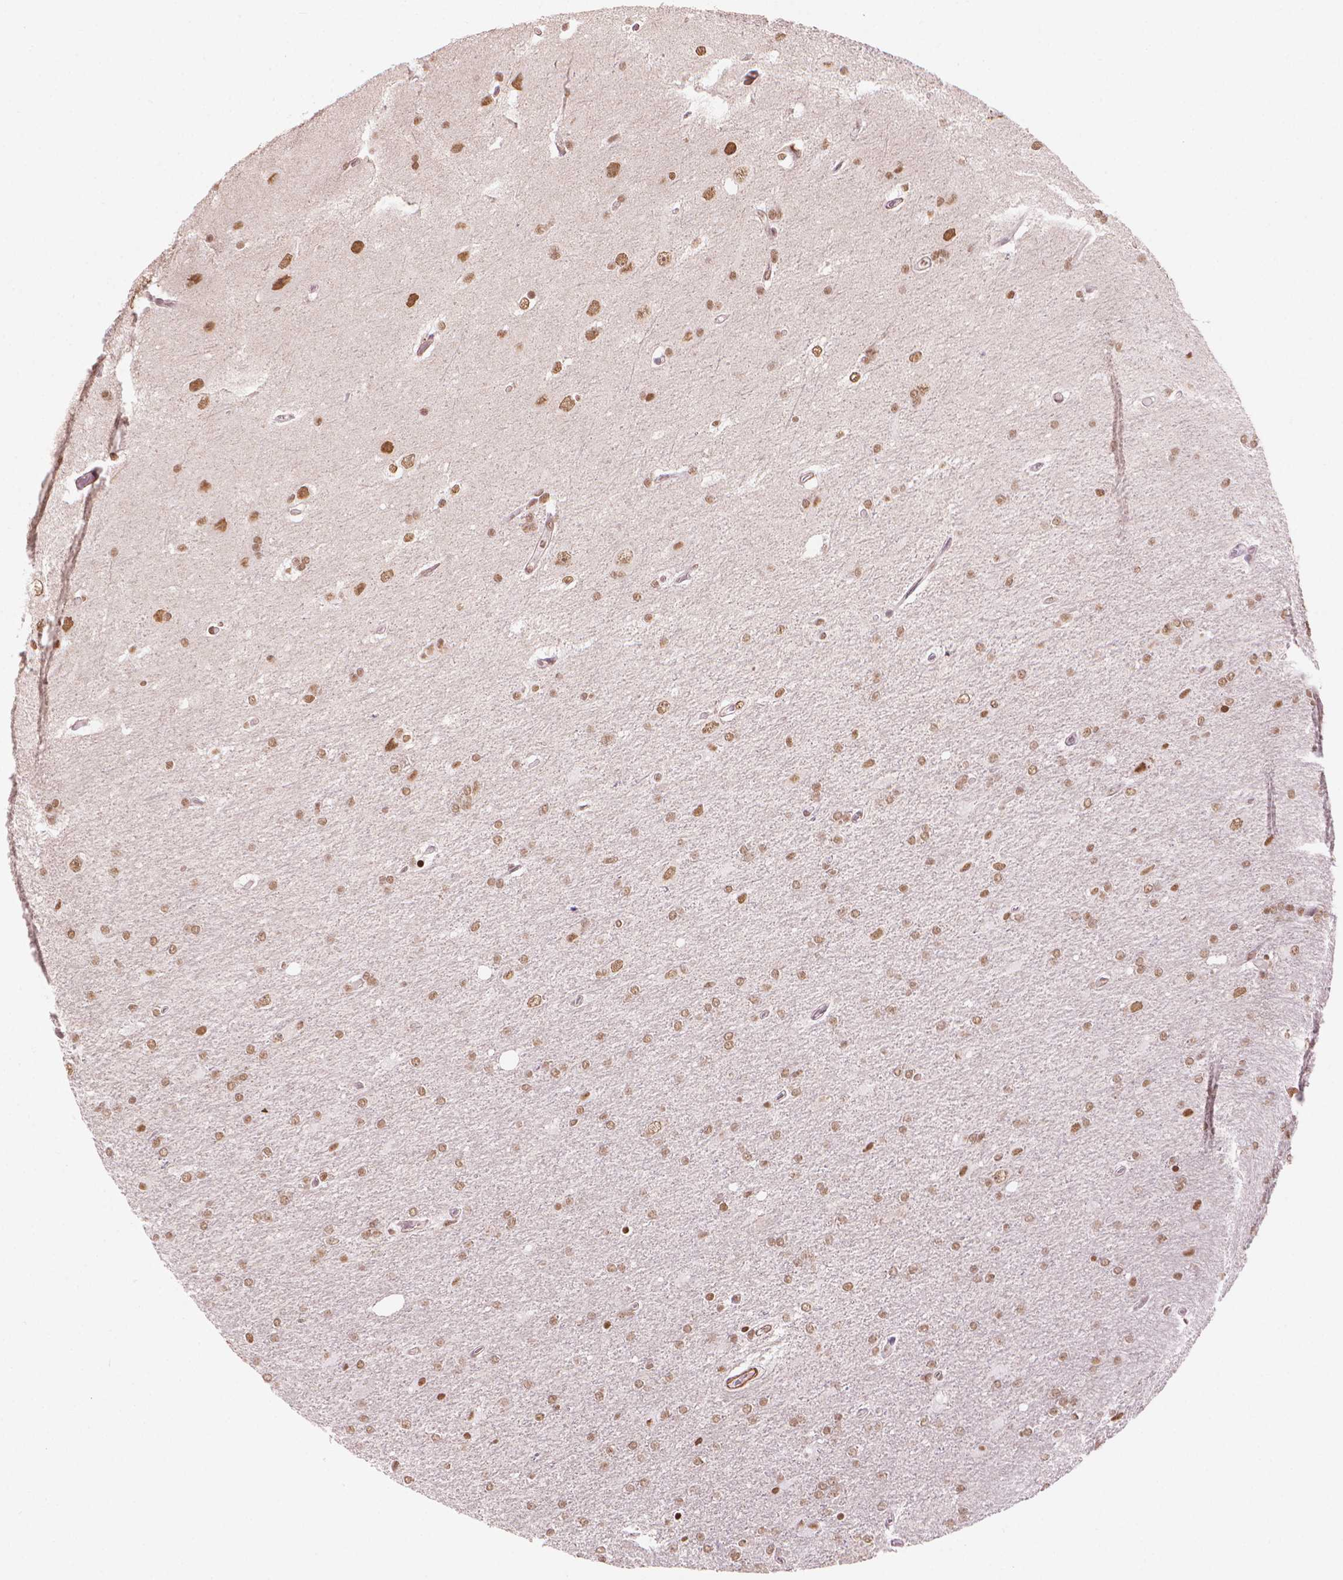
{"staining": {"intensity": "moderate", "quantity": ">75%", "location": "nuclear"}, "tissue": "glioma", "cell_type": "Tumor cells", "image_type": "cancer", "snomed": [{"axis": "morphology", "description": "Glioma, malignant, High grade"}, {"axis": "topography", "description": "Cerebral cortex"}], "caption": "Protein staining by immunohistochemistry (IHC) shows moderate nuclear staining in approximately >75% of tumor cells in malignant glioma (high-grade).", "gene": "HOXD4", "patient": {"sex": "male", "age": 70}}